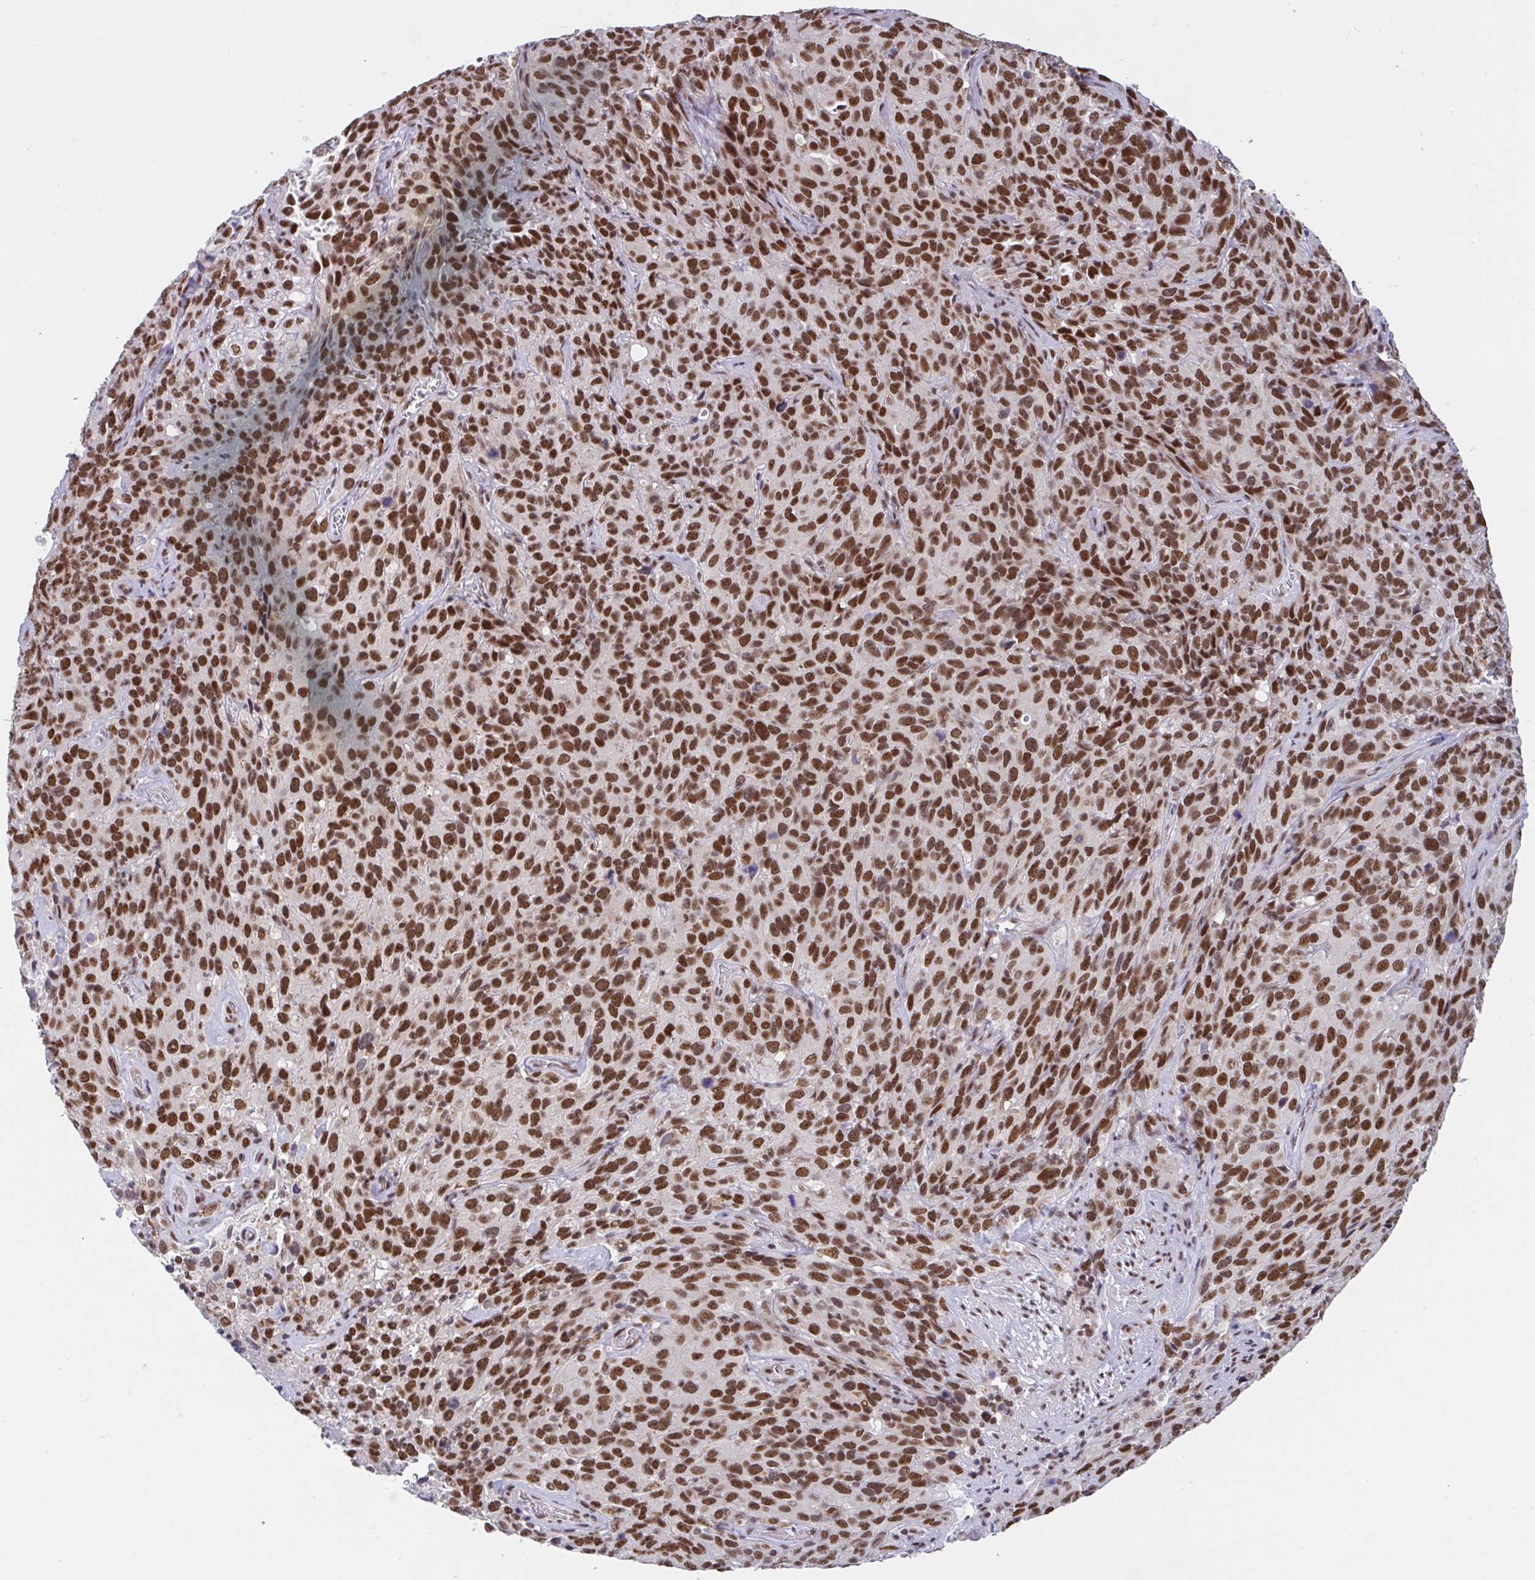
{"staining": {"intensity": "strong", "quantity": ">75%", "location": "nuclear"}, "tissue": "cervical cancer", "cell_type": "Tumor cells", "image_type": "cancer", "snomed": [{"axis": "morphology", "description": "Squamous cell carcinoma, NOS"}, {"axis": "topography", "description": "Cervix"}], "caption": "Immunohistochemical staining of human squamous cell carcinoma (cervical) exhibits high levels of strong nuclear protein positivity in approximately >75% of tumor cells. (DAB IHC, brown staining for protein, blue staining for nuclei).", "gene": "PHF10", "patient": {"sex": "female", "age": 51}}